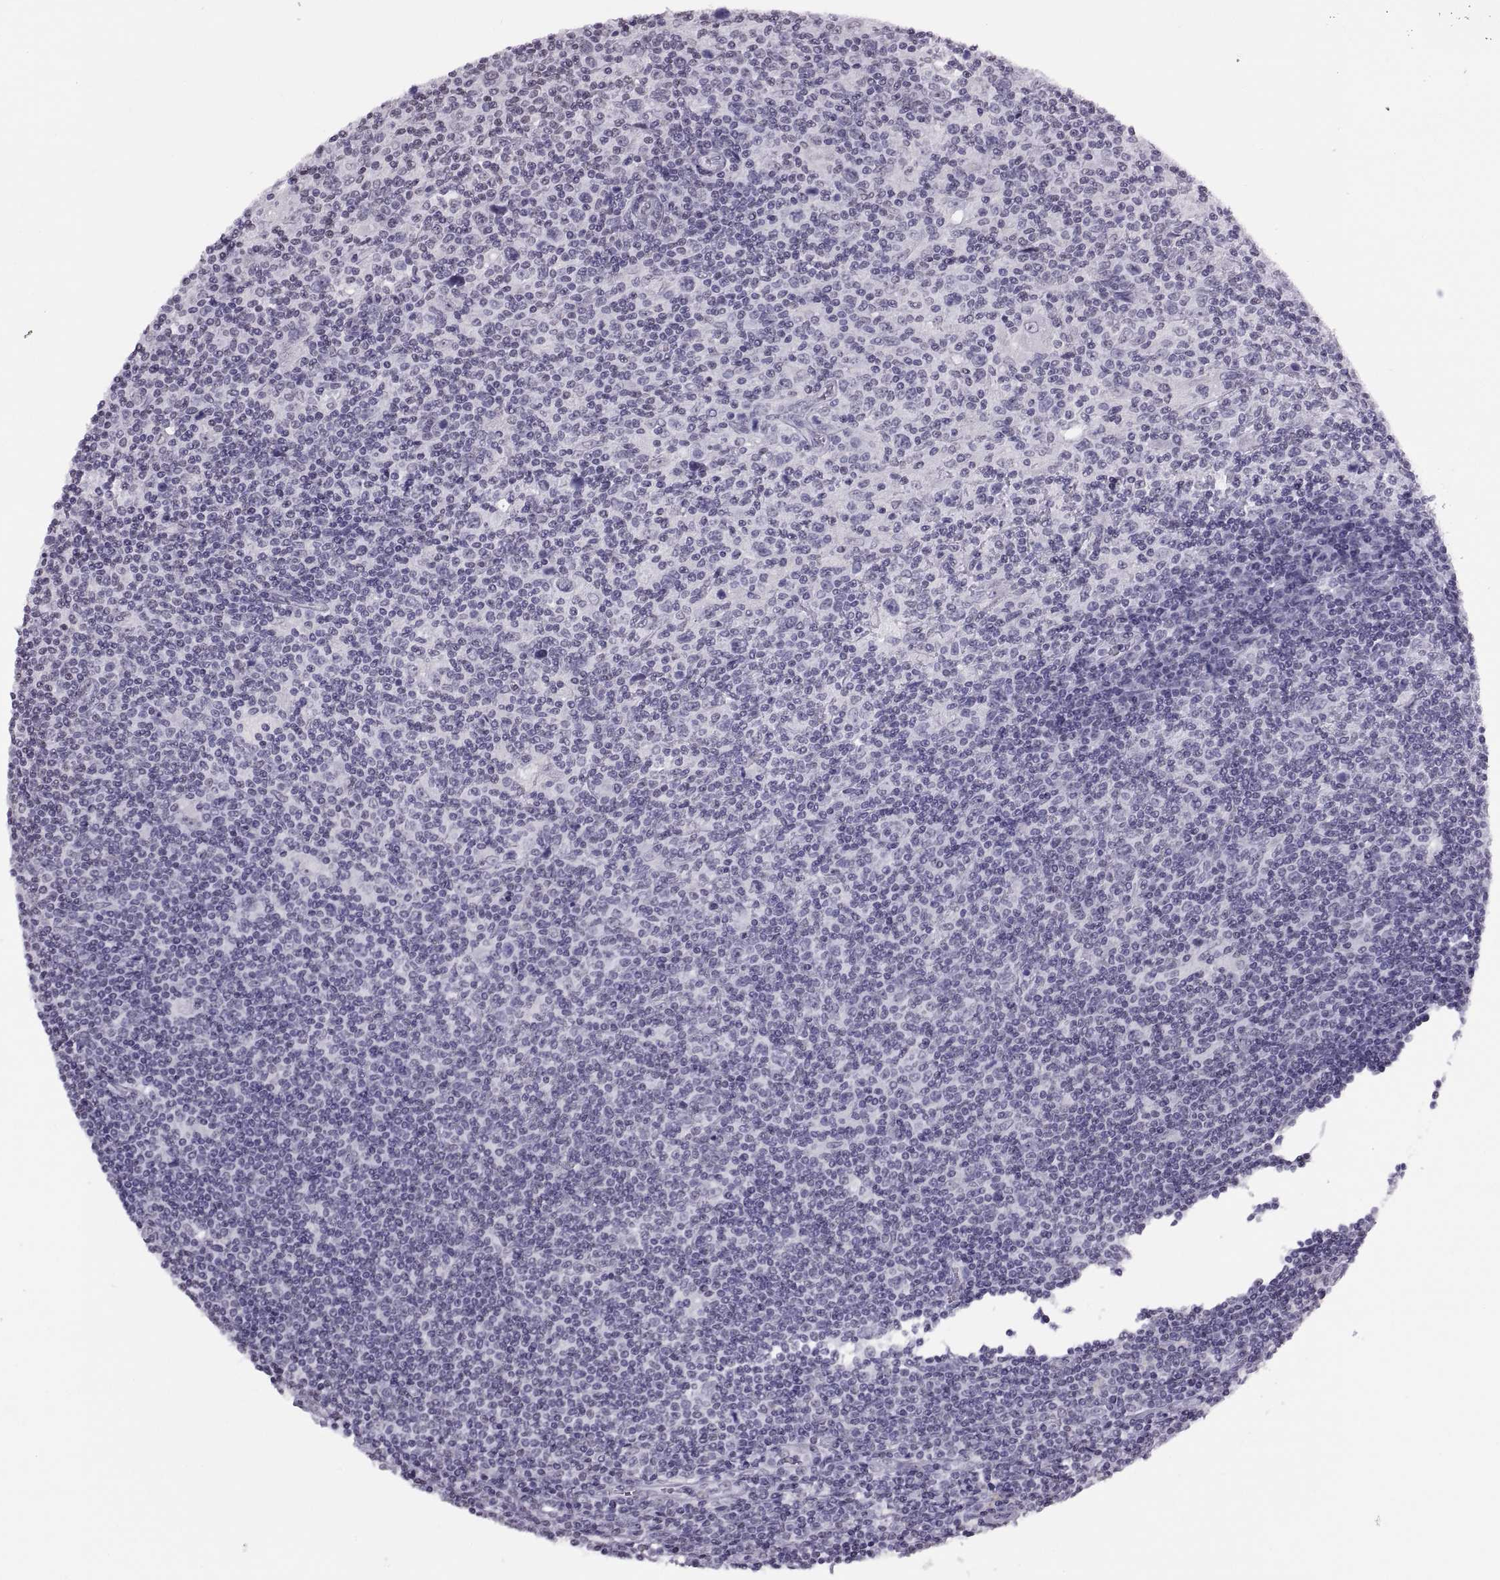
{"staining": {"intensity": "negative", "quantity": "none", "location": "none"}, "tissue": "lymphoma", "cell_type": "Tumor cells", "image_type": "cancer", "snomed": [{"axis": "morphology", "description": "Hodgkin's disease, NOS"}, {"axis": "topography", "description": "Lymph node"}], "caption": "IHC photomicrograph of lymphoma stained for a protein (brown), which exhibits no staining in tumor cells.", "gene": "CARTPT", "patient": {"sex": "male", "age": 40}}